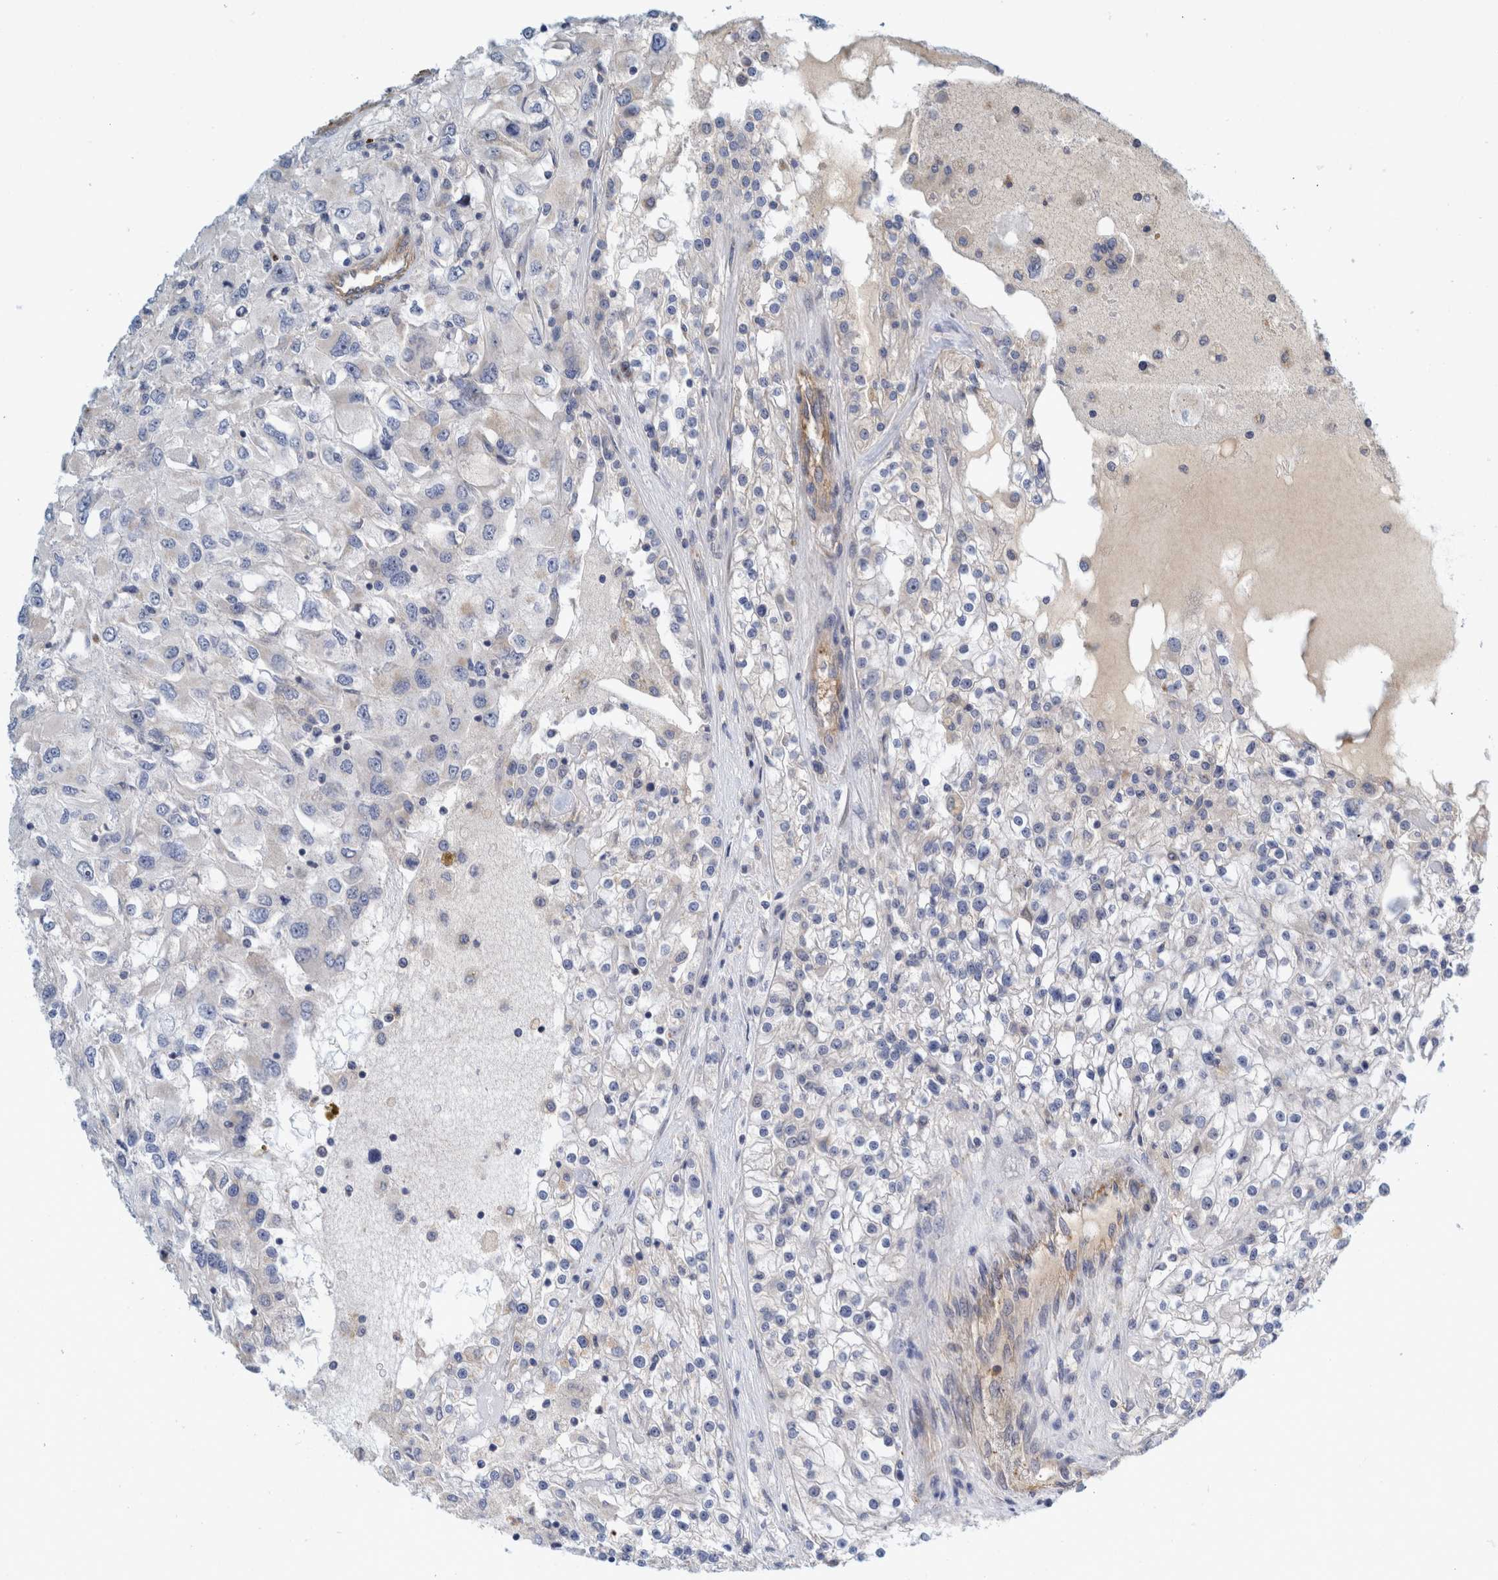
{"staining": {"intensity": "negative", "quantity": "none", "location": "none"}, "tissue": "renal cancer", "cell_type": "Tumor cells", "image_type": "cancer", "snomed": [{"axis": "morphology", "description": "Adenocarcinoma, NOS"}, {"axis": "topography", "description": "Kidney"}], "caption": "Tumor cells are negative for brown protein staining in renal cancer.", "gene": "ZNF324B", "patient": {"sex": "female", "age": 52}}